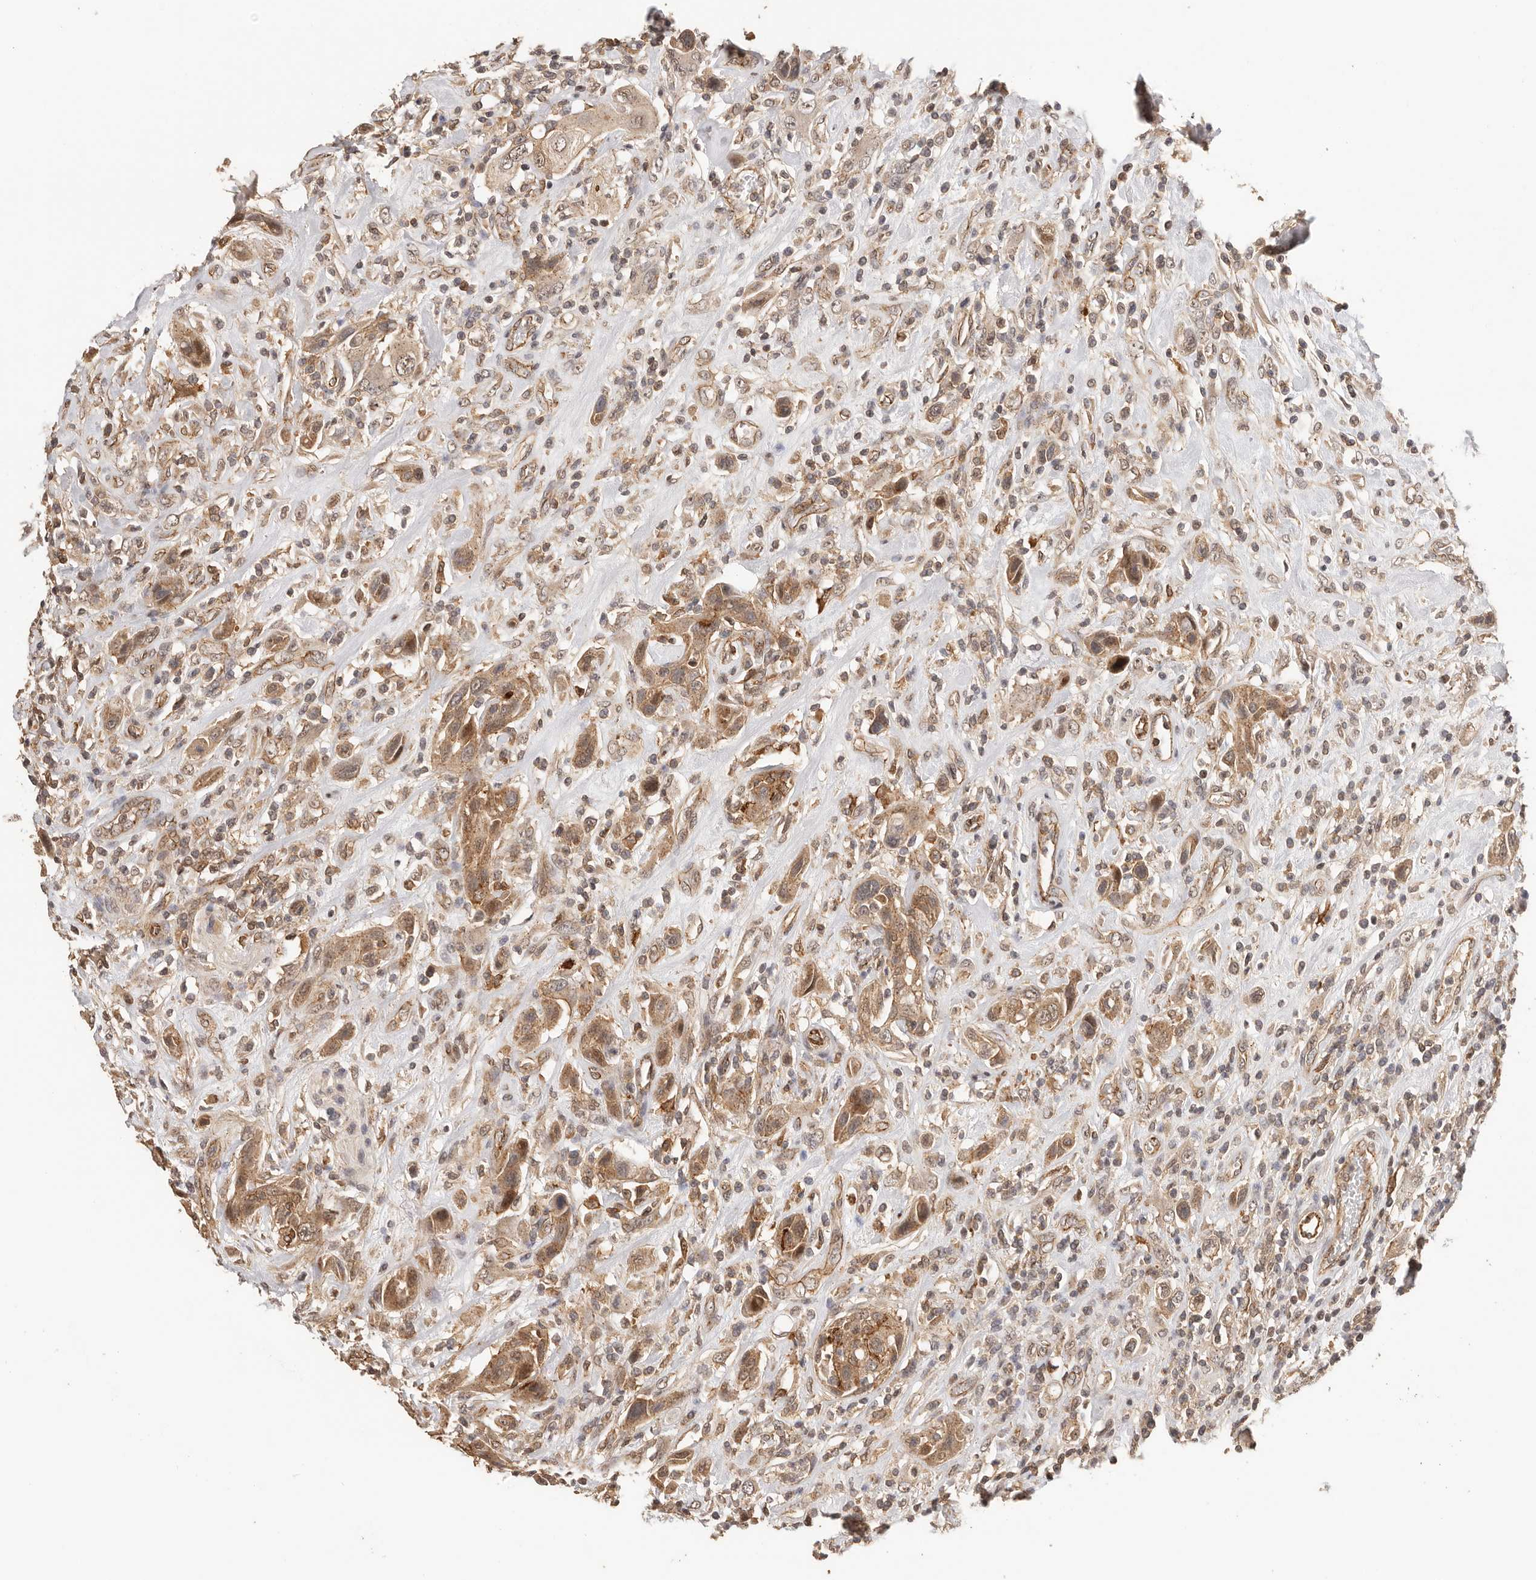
{"staining": {"intensity": "moderate", "quantity": ">75%", "location": "cytoplasmic/membranous"}, "tissue": "urothelial cancer", "cell_type": "Tumor cells", "image_type": "cancer", "snomed": [{"axis": "morphology", "description": "Urothelial carcinoma, High grade"}, {"axis": "topography", "description": "Urinary bladder"}], "caption": "IHC (DAB (3,3'-diaminobenzidine)) staining of human urothelial cancer exhibits moderate cytoplasmic/membranous protein staining in approximately >75% of tumor cells.", "gene": "AFDN", "patient": {"sex": "male", "age": 50}}